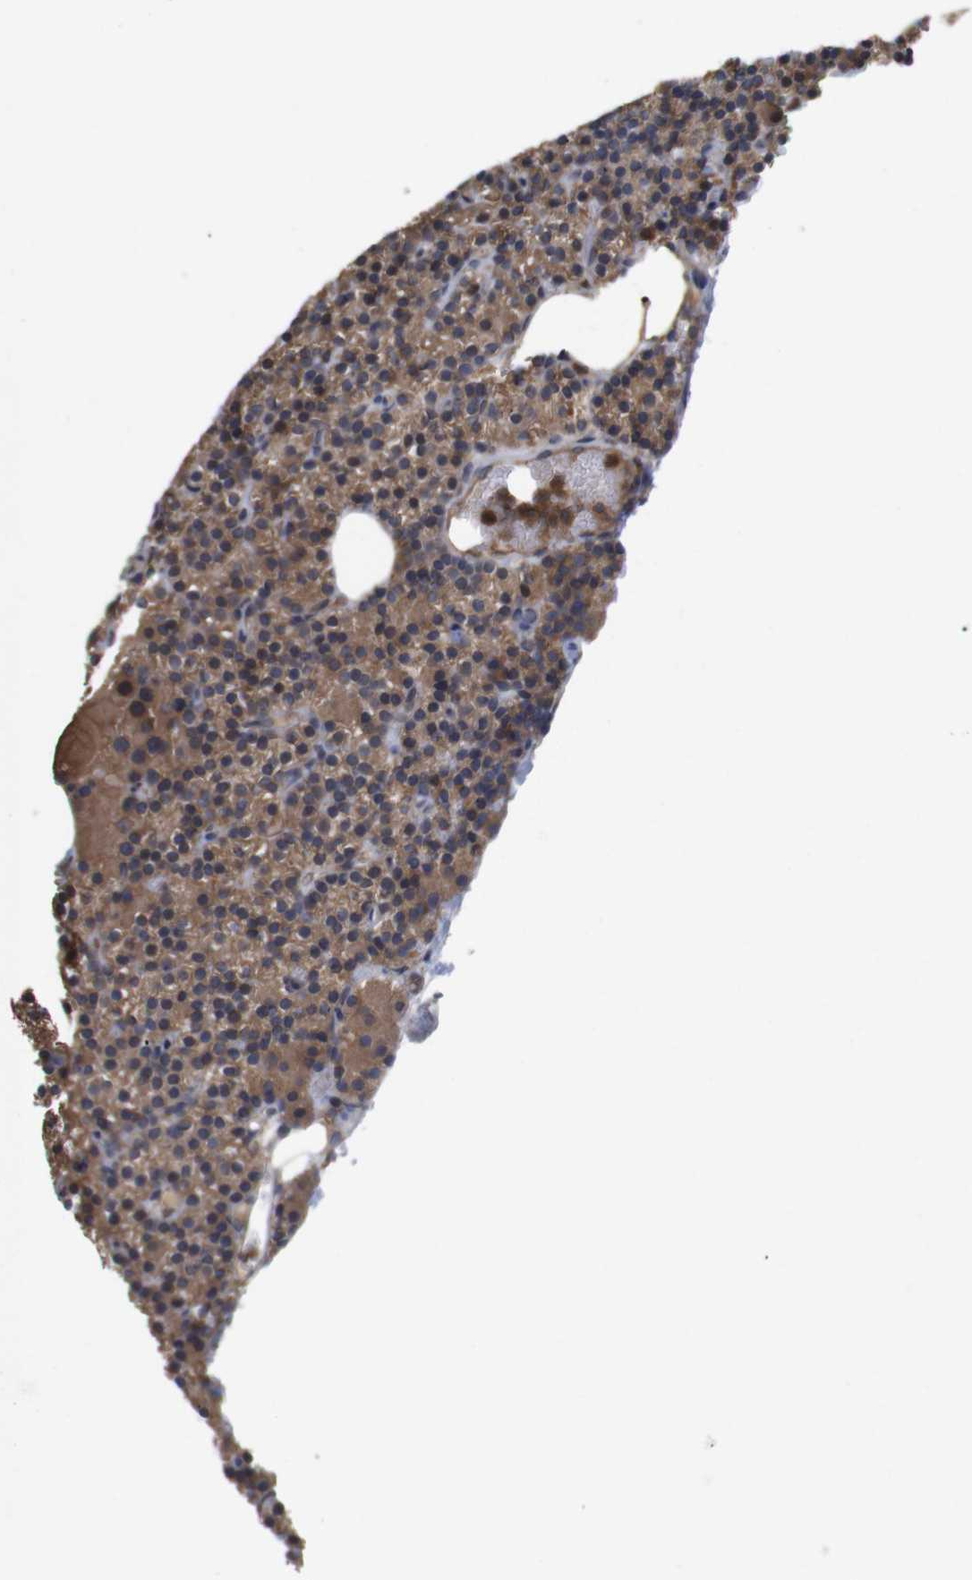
{"staining": {"intensity": "moderate", "quantity": ">75%", "location": "cytoplasmic/membranous"}, "tissue": "parathyroid gland", "cell_type": "Glandular cells", "image_type": "normal", "snomed": [{"axis": "morphology", "description": "Normal tissue, NOS"}, {"axis": "morphology", "description": "Hyperplasia, NOS"}, {"axis": "topography", "description": "Parathyroid gland"}], "caption": "This is an image of immunohistochemistry staining of benign parathyroid gland, which shows moderate expression in the cytoplasmic/membranous of glandular cells.", "gene": "TIAM1", "patient": {"sex": "male", "age": 44}}